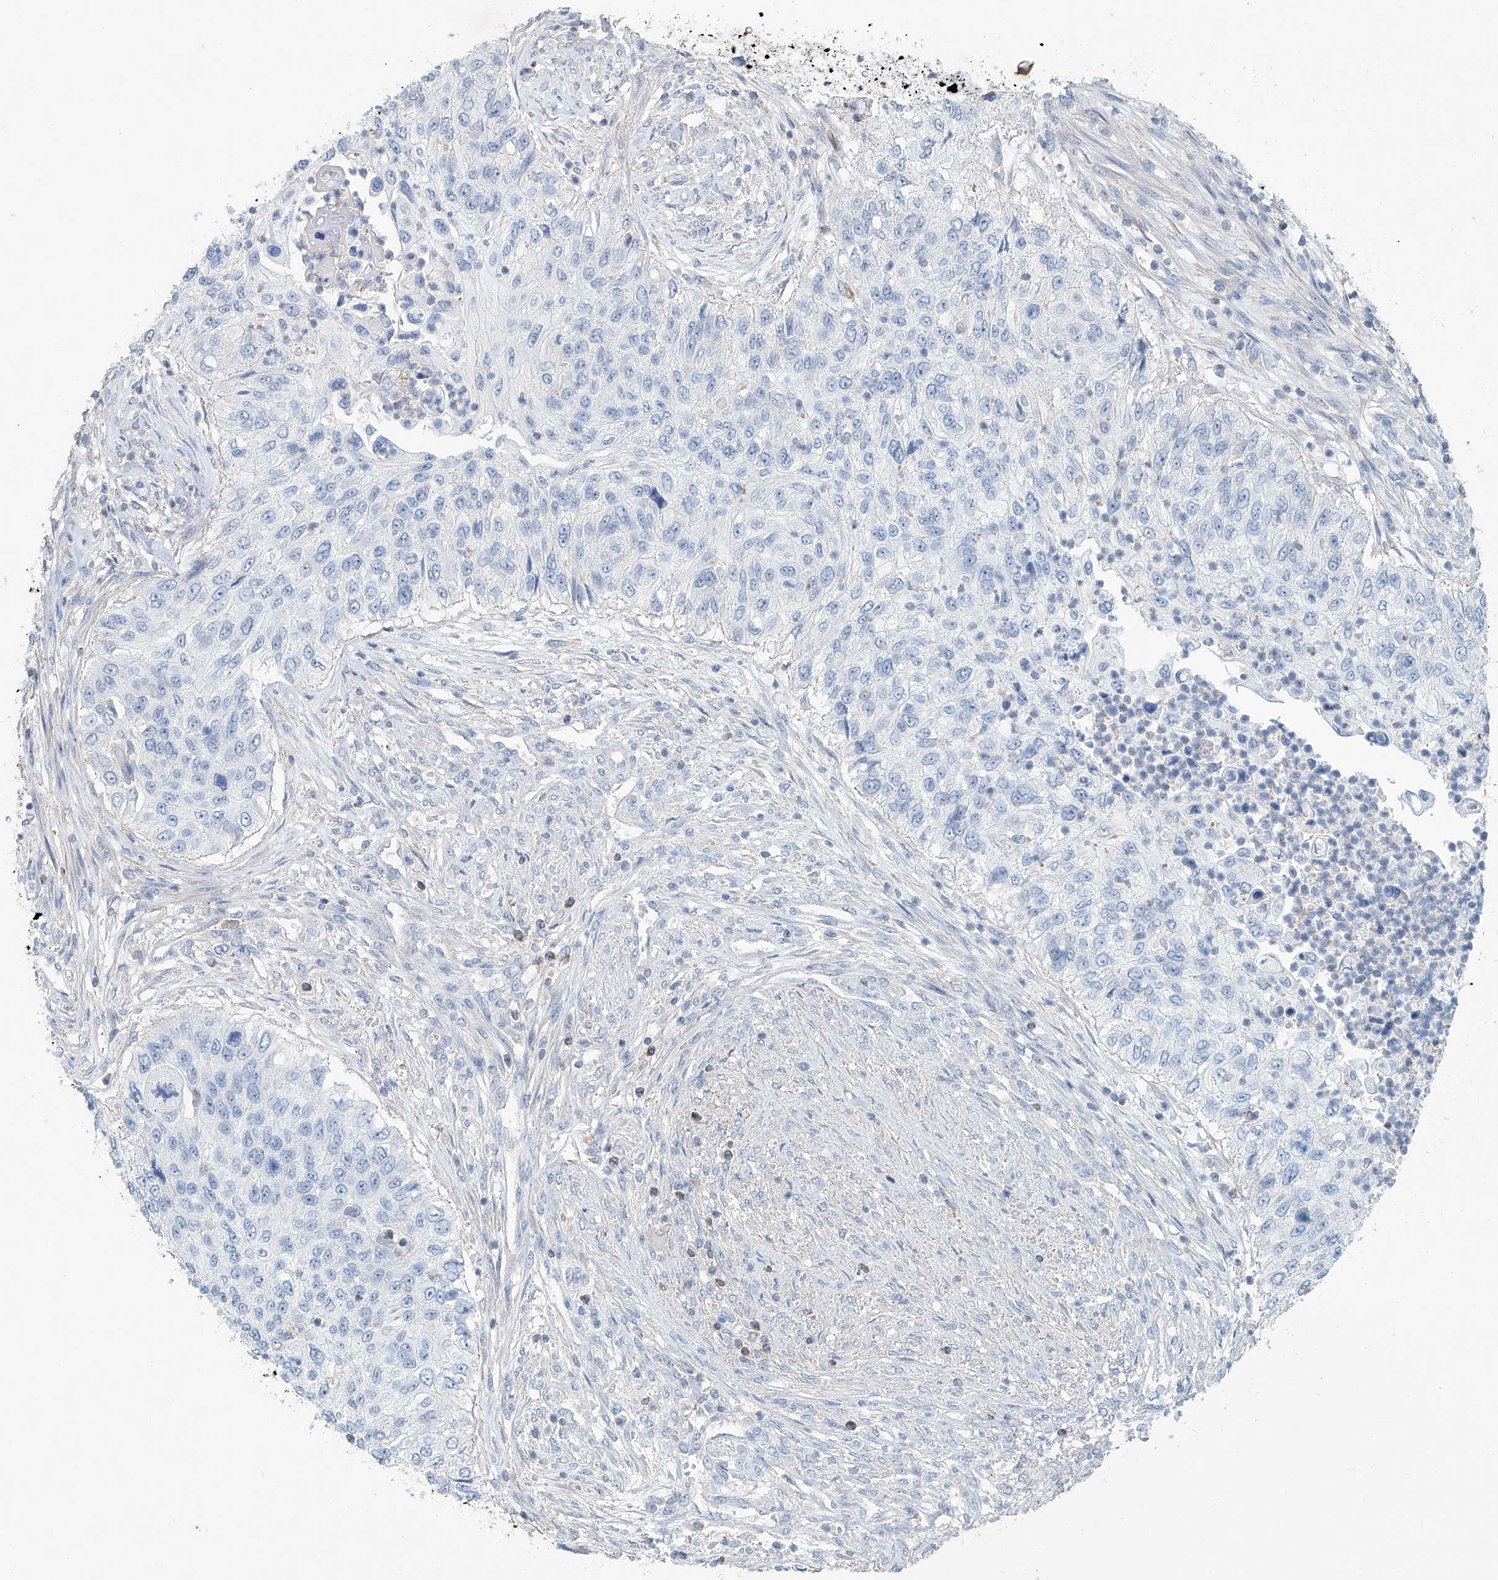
{"staining": {"intensity": "negative", "quantity": "none", "location": "none"}, "tissue": "urothelial cancer", "cell_type": "Tumor cells", "image_type": "cancer", "snomed": [{"axis": "morphology", "description": "Urothelial carcinoma, High grade"}, {"axis": "topography", "description": "Urinary bladder"}], "caption": "Urothelial carcinoma (high-grade) was stained to show a protein in brown. There is no significant expression in tumor cells.", "gene": "ANKRD34A", "patient": {"sex": "female", "age": 60}}